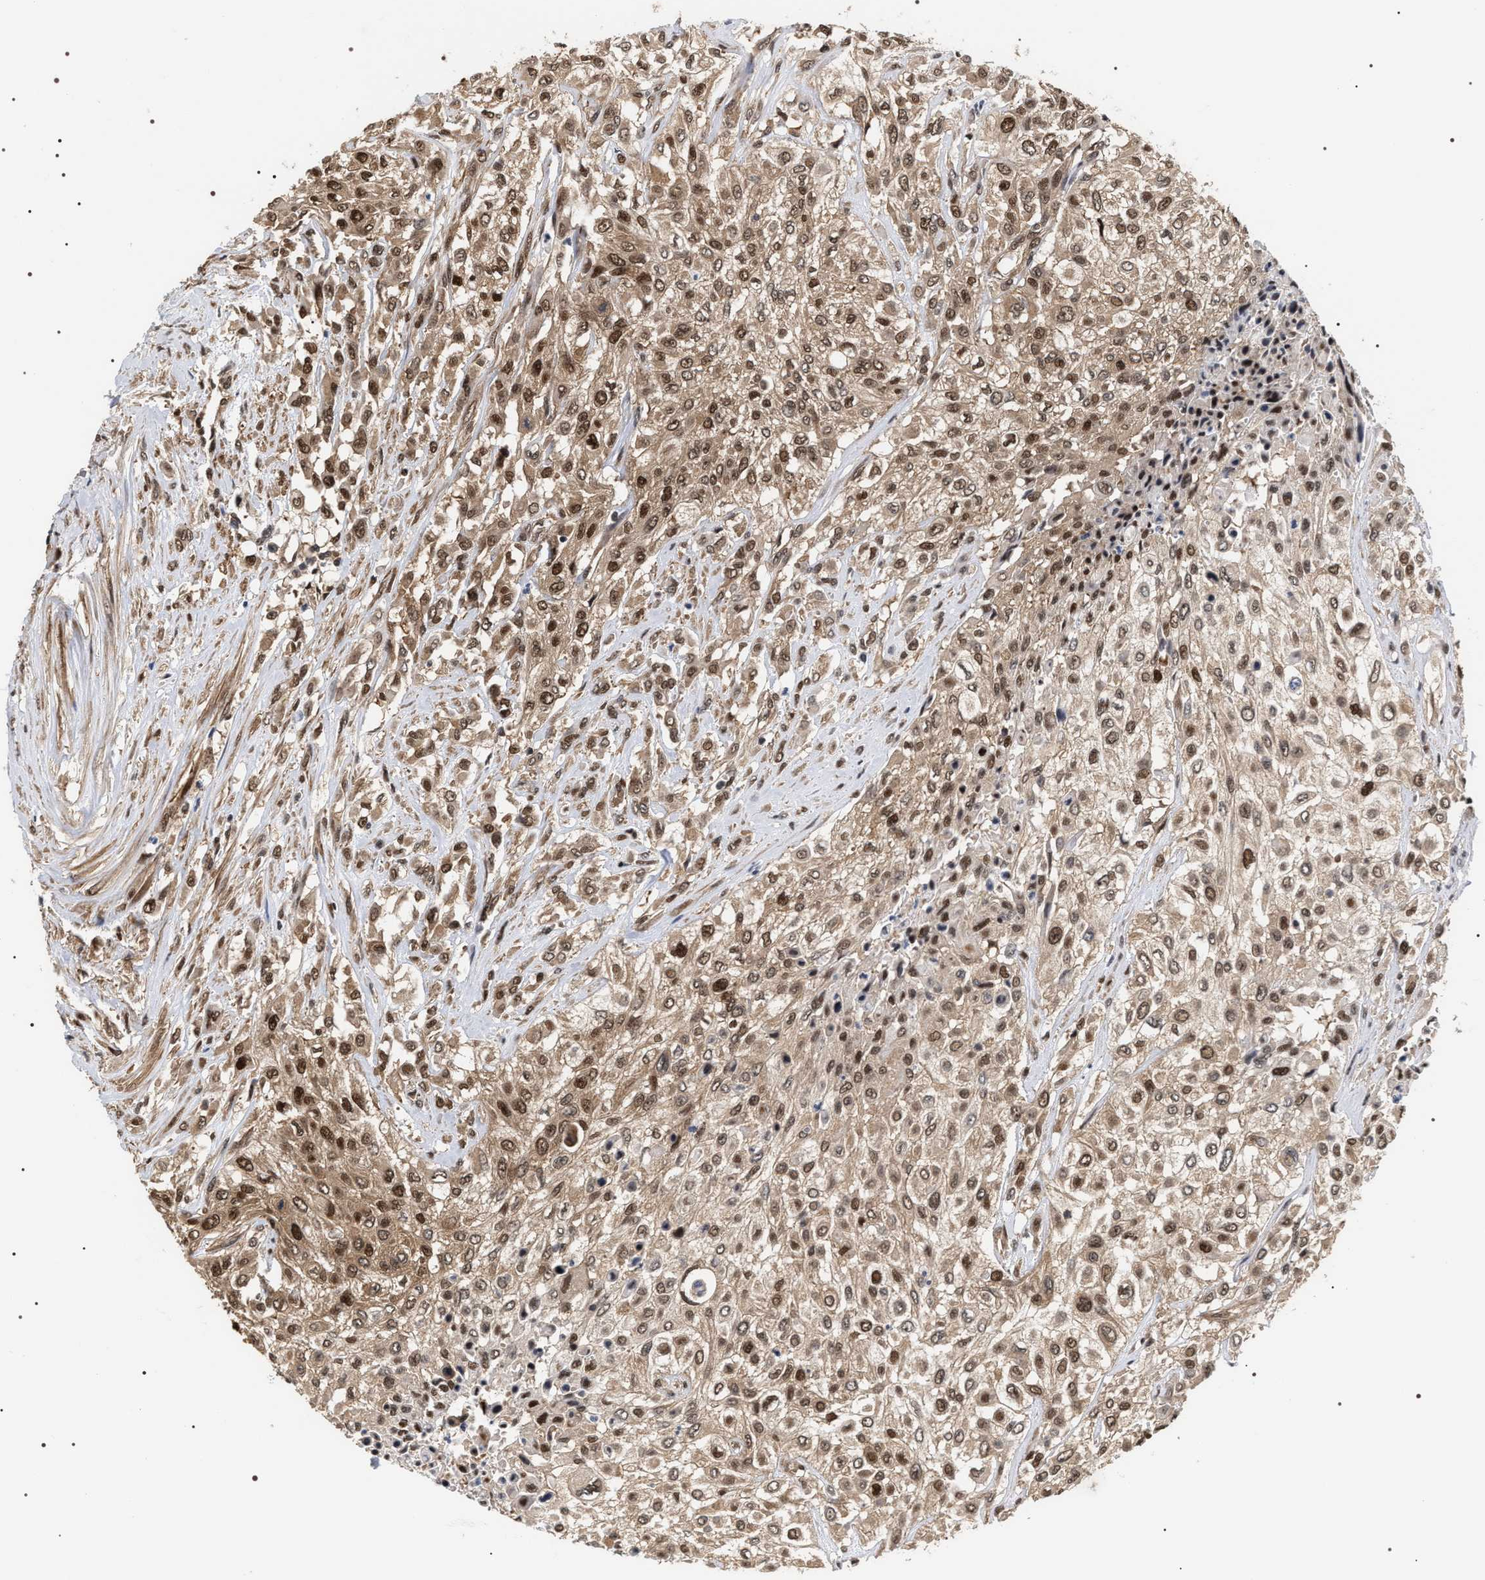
{"staining": {"intensity": "moderate", "quantity": ">75%", "location": "cytoplasmic/membranous,nuclear"}, "tissue": "urothelial cancer", "cell_type": "Tumor cells", "image_type": "cancer", "snomed": [{"axis": "morphology", "description": "Urothelial carcinoma, High grade"}, {"axis": "topography", "description": "Urinary bladder"}], "caption": "An IHC photomicrograph of tumor tissue is shown. Protein staining in brown highlights moderate cytoplasmic/membranous and nuclear positivity in high-grade urothelial carcinoma within tumor cells. The protein is shown in brown color, while the nuclei are stained blue.", "gene": "BAG6", "patient": {"sex": "male", "age": 57}}